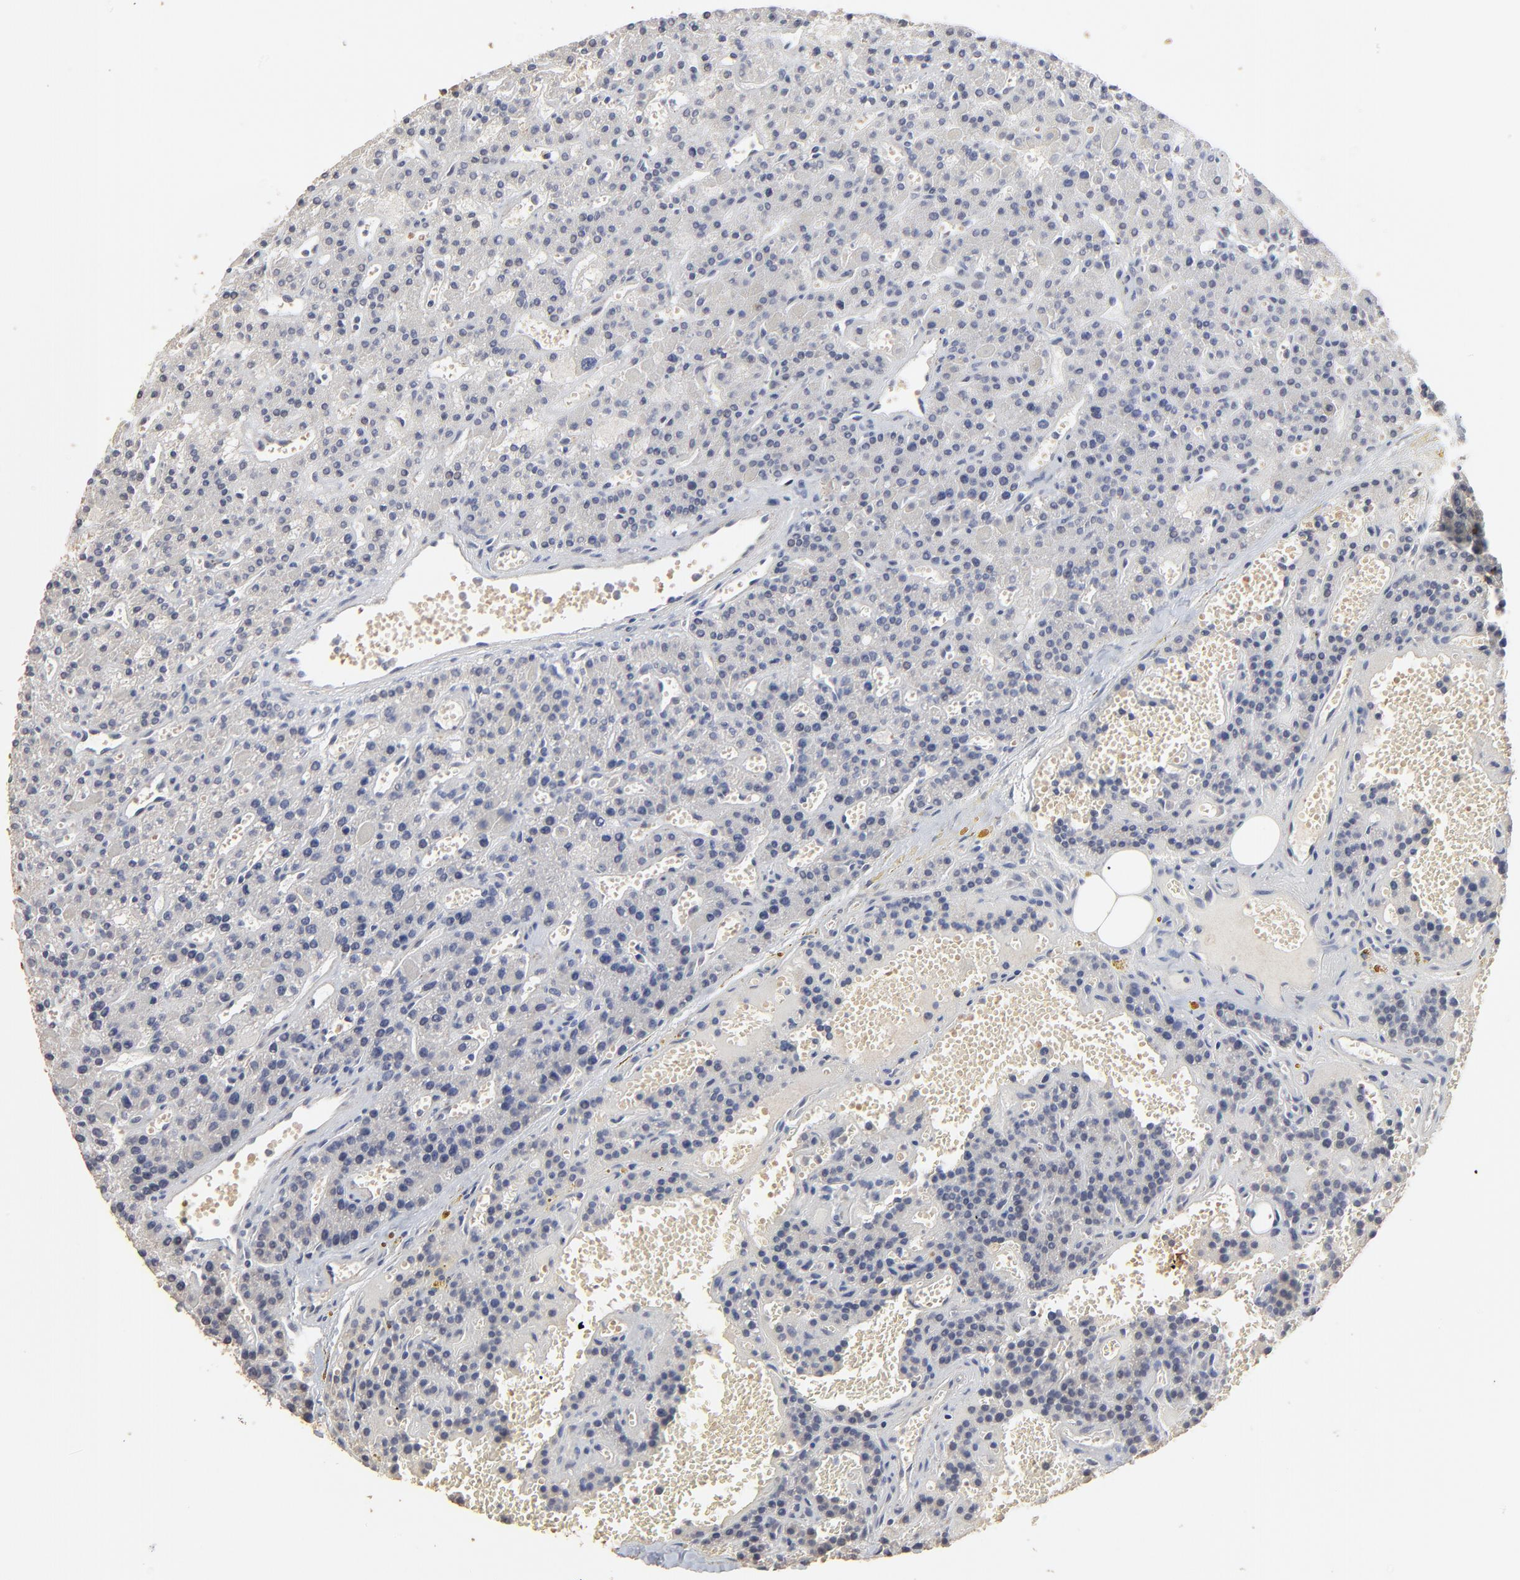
{"staining": {"intensity": "moderate", "quantity": "25%-75%", "location": "cytoplasmic/membranous"}, "tissue": "parathyroid gland", "cell_type": "Glandular cells", "image_type": "normal", "snomed": [{"axis": "morphology", "description": "Normal tissue, NOS"}, {"axis": "topography", "description": "Parathyroid gland"}], "caption": "DAB immunohistochemical staining of benign parathyroid gland exhibits moderate cytoplasmic/membranous protein expression in about 25%-75% of glandular cells. Using DAB (3,3'-diaminobenzidine) (brown) and hematoxylin (blue) stains, captured at high magnification using brightfield microscopy.", "gene": "FANCB", "patient": {"sex": "male", "age": 25}}